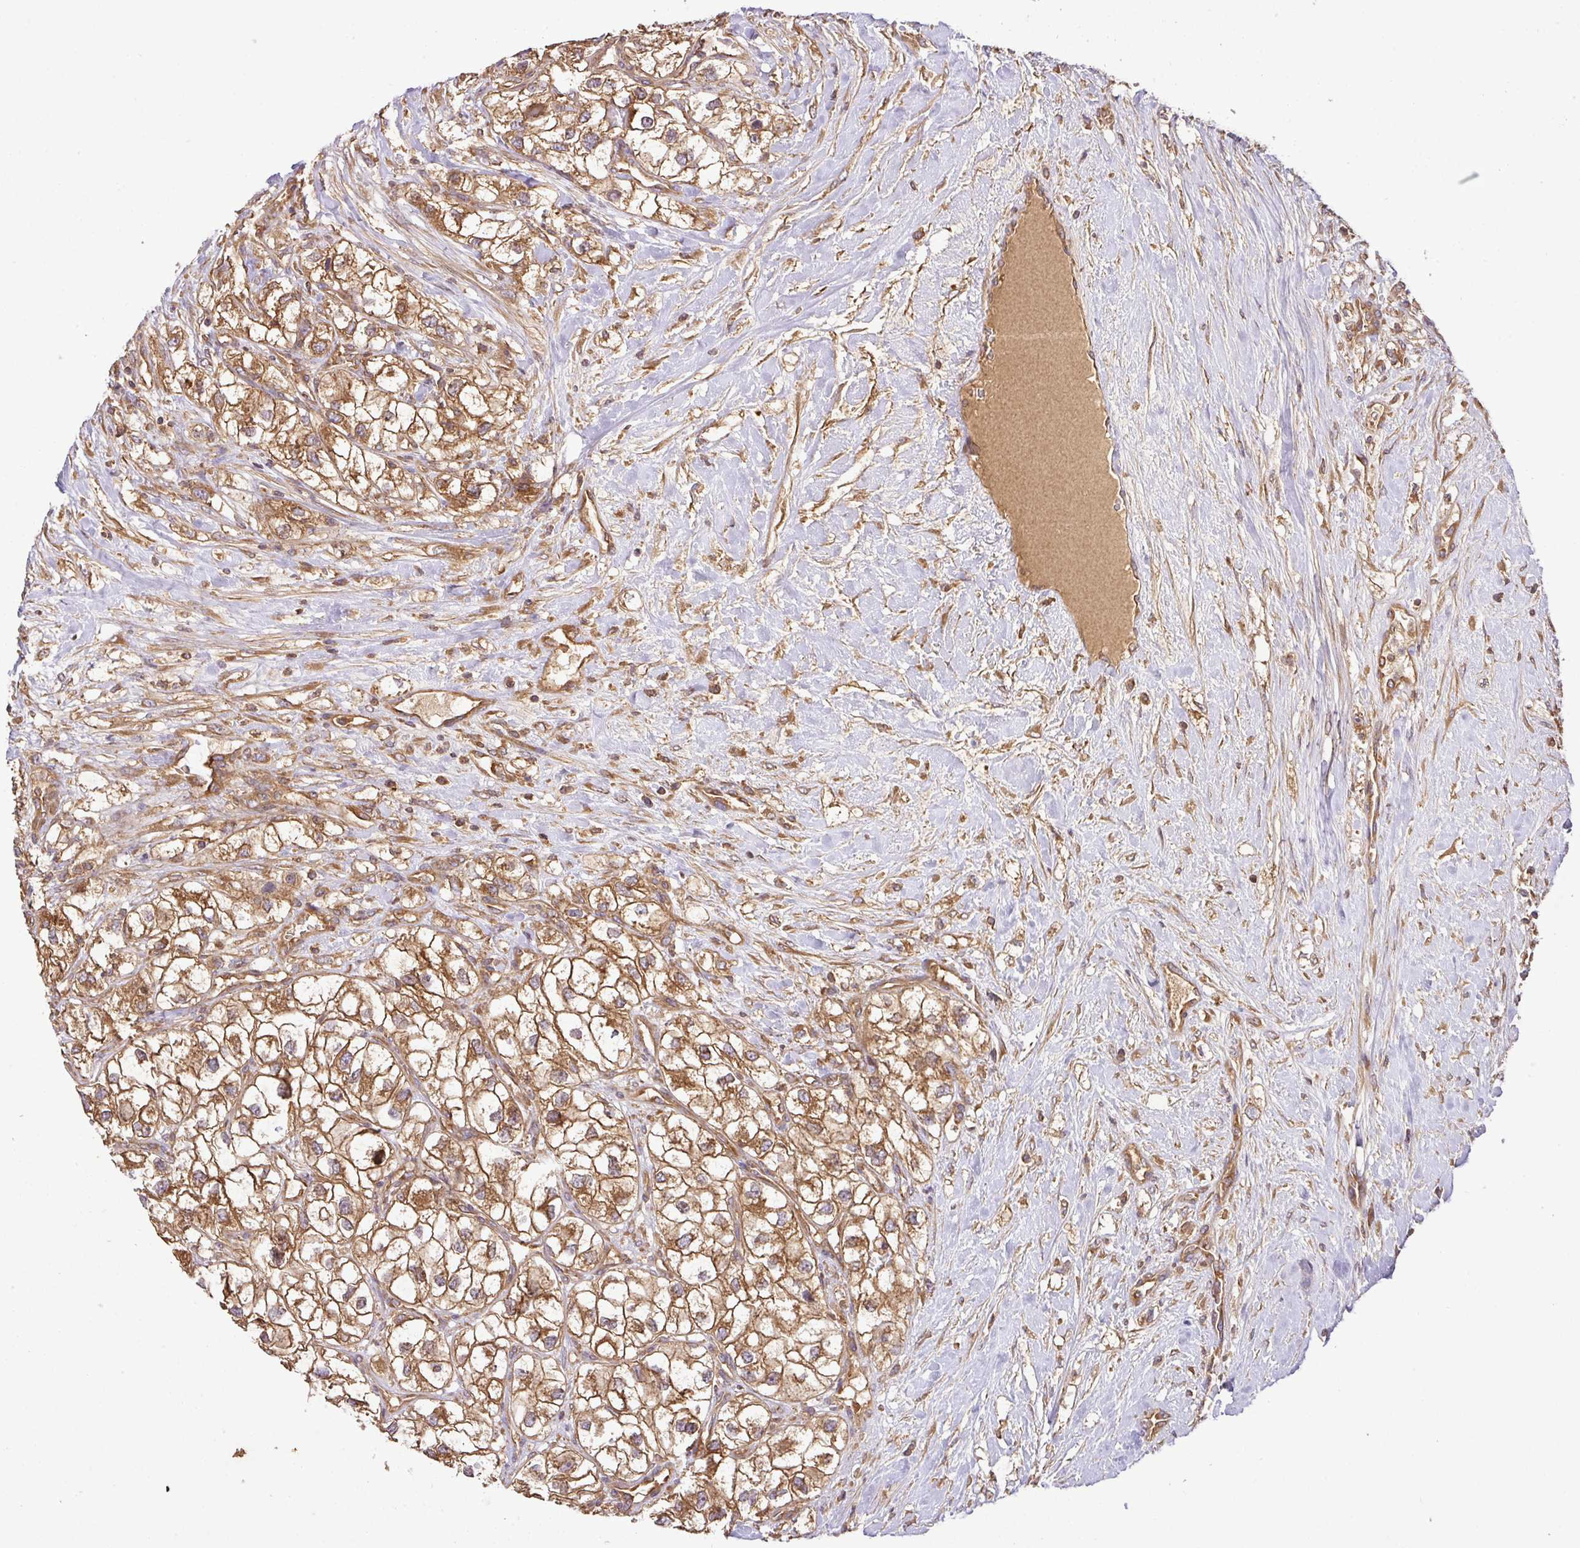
{"staining": {"intensity": "moderate", "quantity": ">75%", "location": "cytoplasmic/membranous"}, "tissue": "renal cancer", "cell_type": "Tumor cells", "image_type": "cancer", "snomed": [{"axis": "morphology", "description": "Adenocarcinoma, NOS"}, {"axis": "topography", "description": "Kidney"}], "caption": "Moderate cytoplasmic/membranous expression for a protein is identified in about >75% of tumor cells of adenocarcinoma (renal) using IHC.", "gene": "GSPT1", "patient": {"sex": "male", "age": 59}}